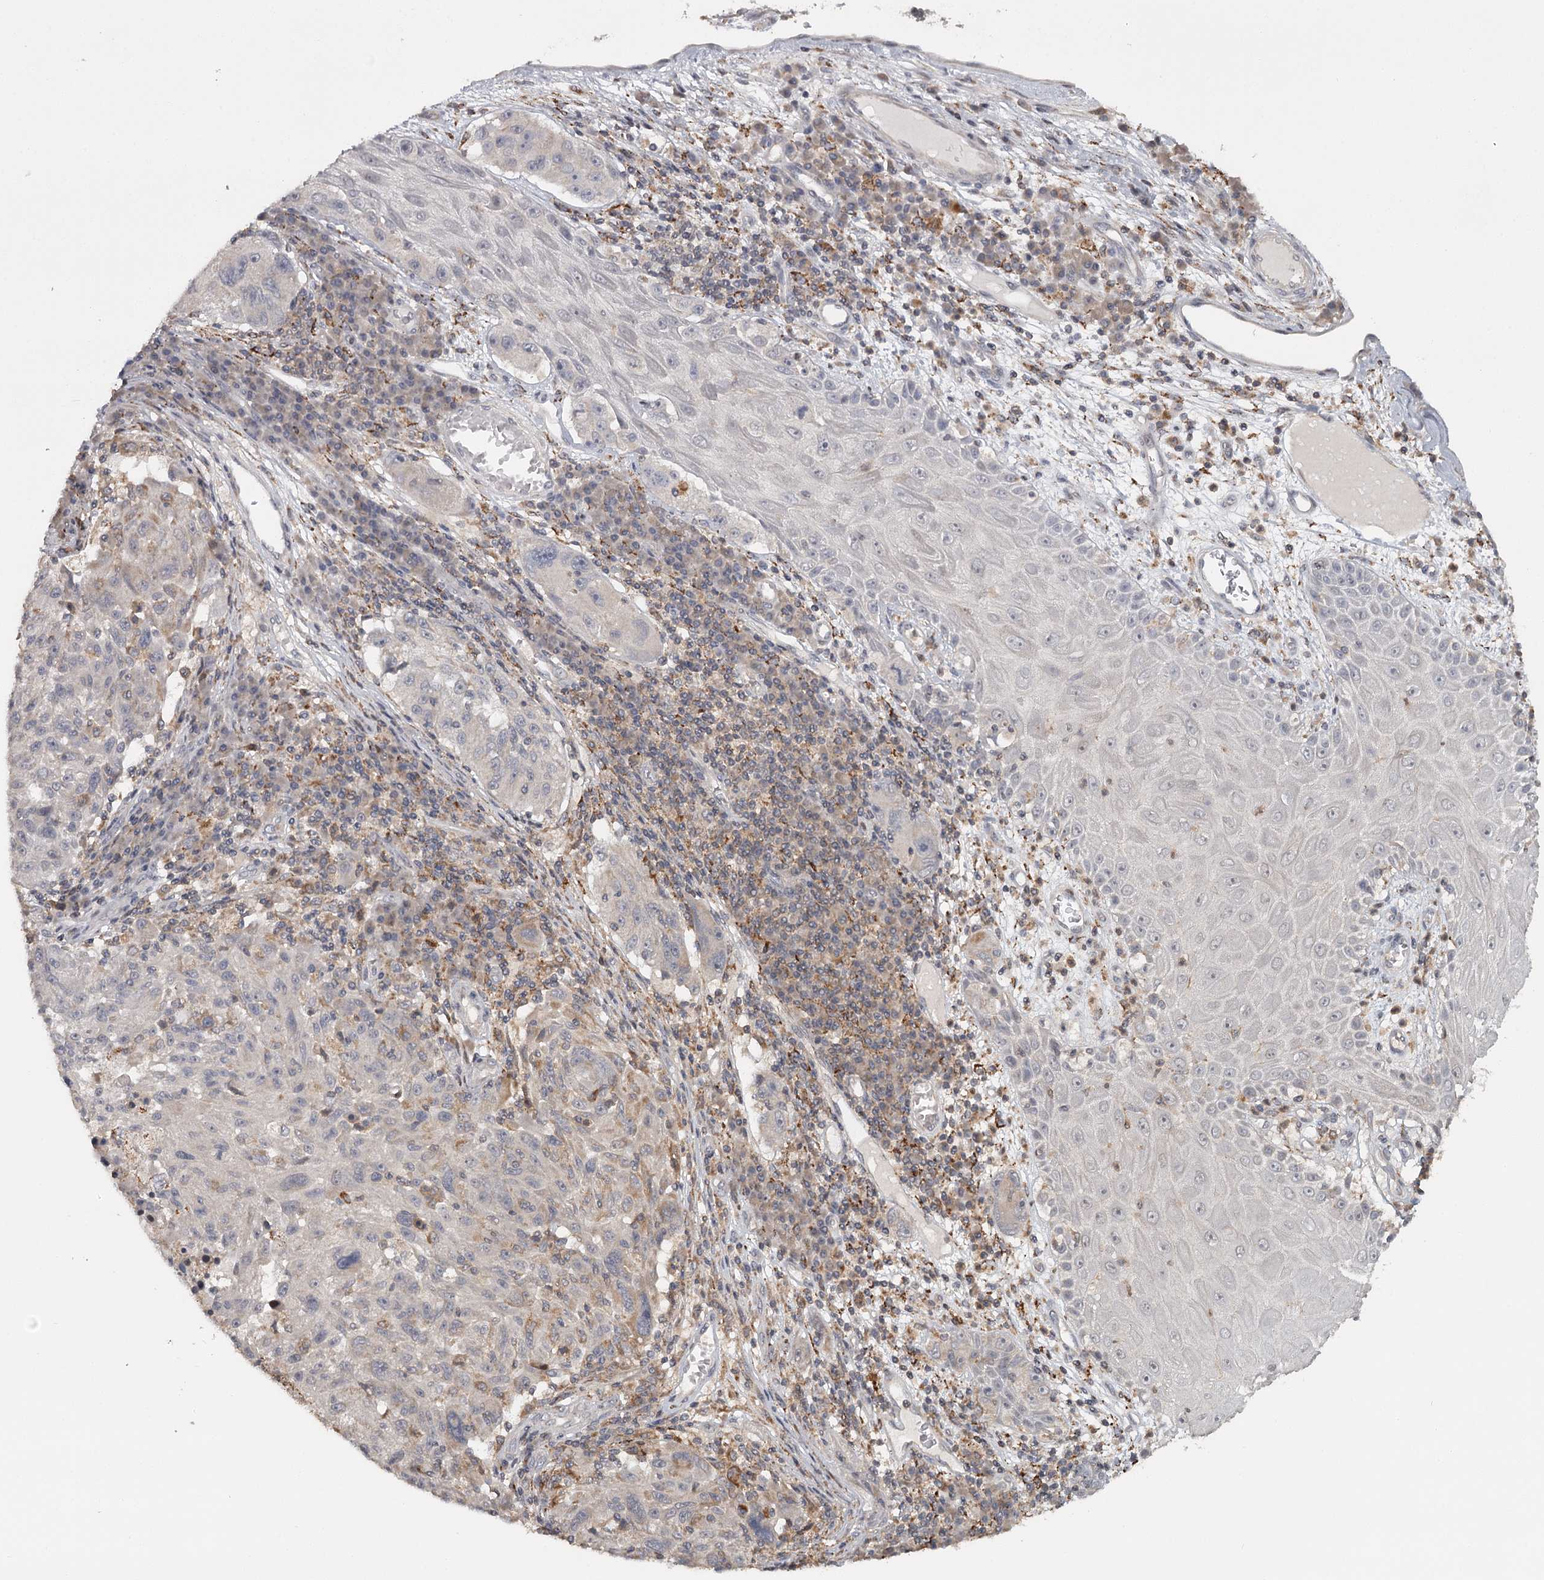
{"staining": {"intensity": "negative", "quantity": "none", "location": "none"}, "tissue": "melanoma", "cell_type": "Tumor cells", "image_type": "cancer", "snomed": [{"axis": "morphology", "description": "Malignant melanoma, NOS"}, {"axis": "topography", "description": "Skin"}], "caption": "The immunohistochemistry image has no significant expression in tumor cells of melanoma tissue. (DAB (3,3'-diaminobenzidine) immunohistochemistry (IHC) visualized using brightfield microscopy, high magnification).", "gene": "FAXC", "patient": {"sex": "male", "age": 53}}